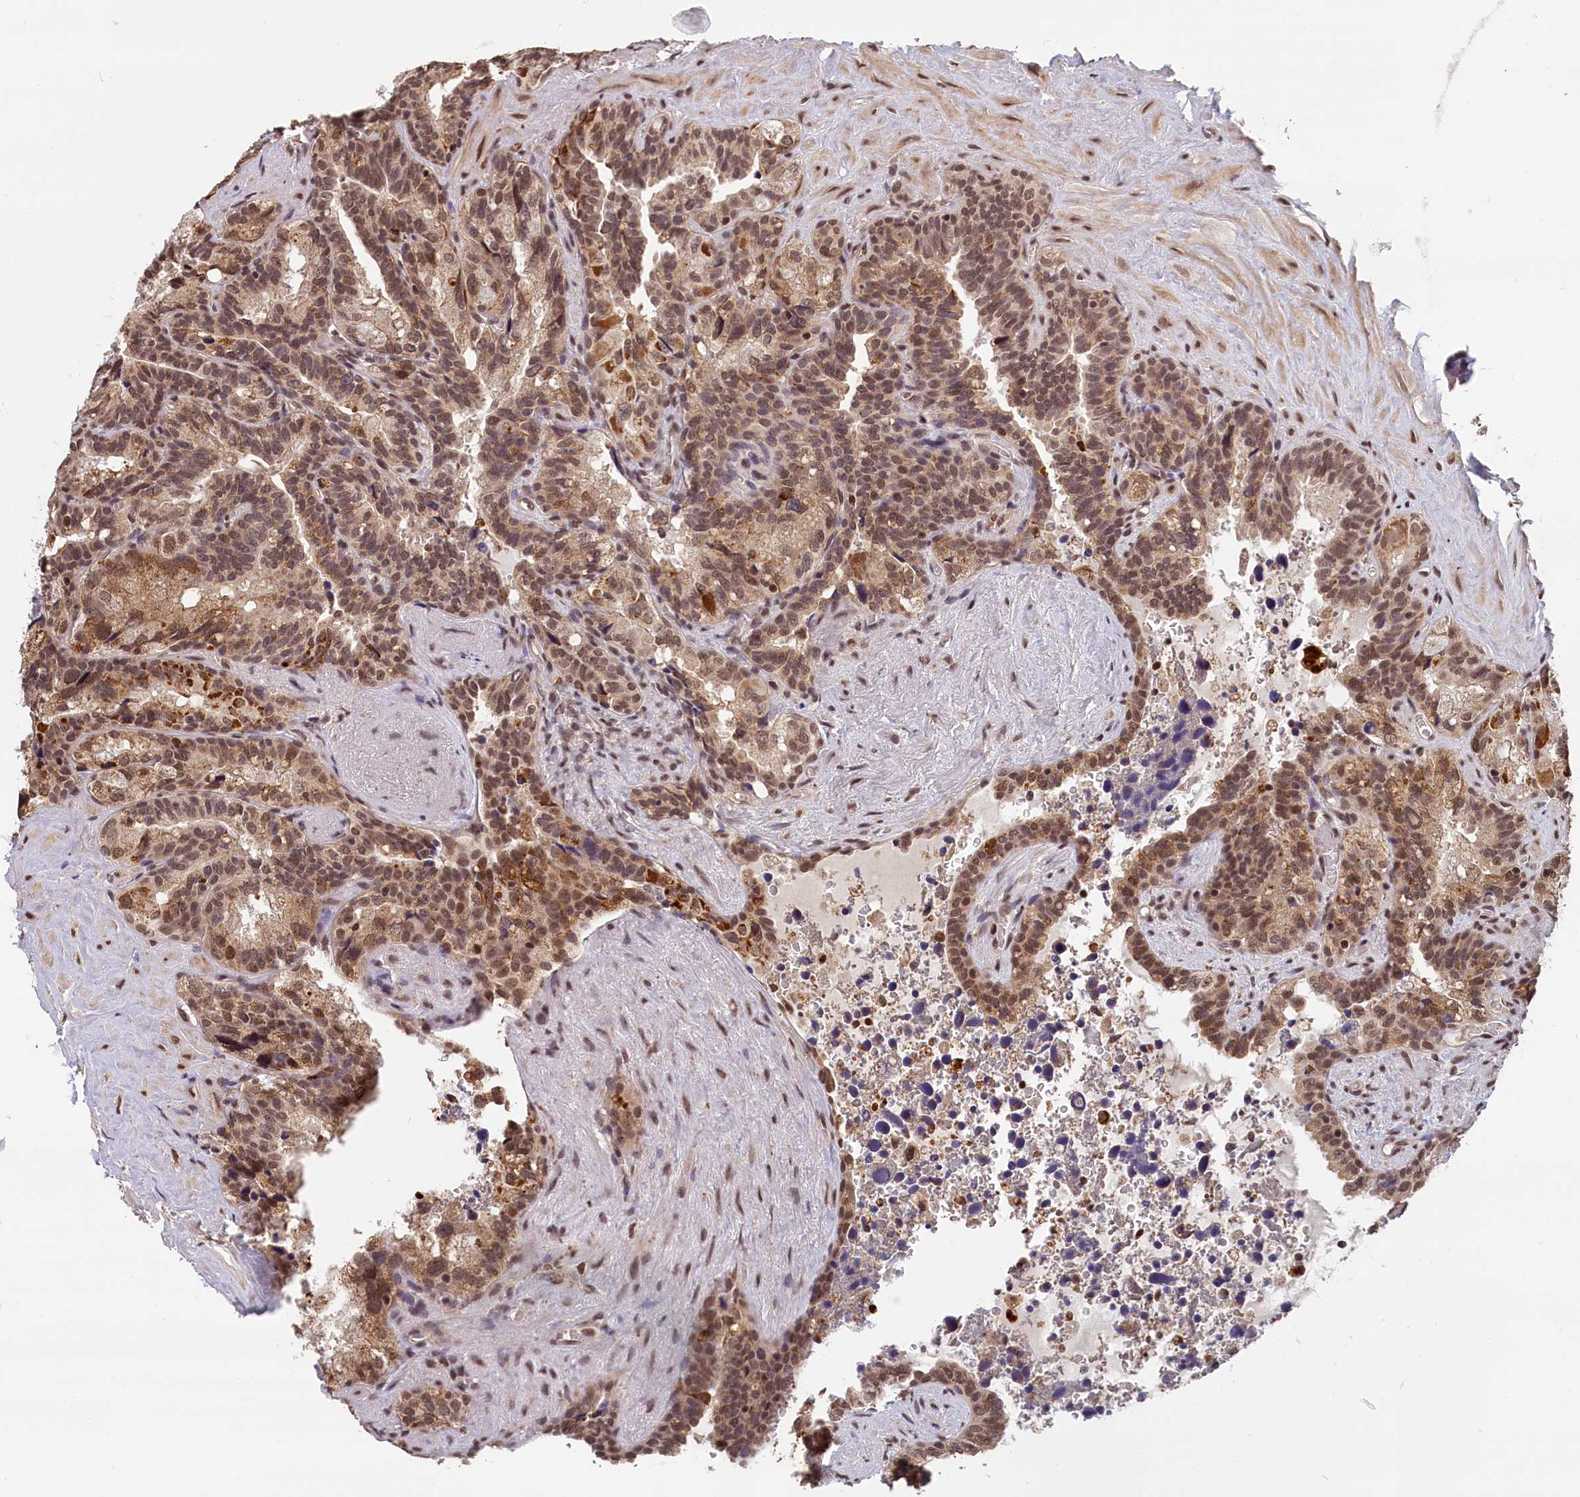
{"staining": {"intensity": "moderate", "quantity": ">75%", "location": "cytoplasmic/membranous,nuclear"}, "tissue": "seminal vesicle", "cell_type": "Glandular cells", "image_type": "normal", "snomed": [{"axis": "morphology", "description": "Normal tissue, NOS"}, {"axis": "topography", "description": "Seminal veicle"}], "caption": "A medium amount of moderate cytoplasmic/membranous,nuclear staining is present in about >75% of glandular cells in unremarkable seminal vesicle.", "gene": "KCNK6", "patient": {"sex": "male", "age": 68}}